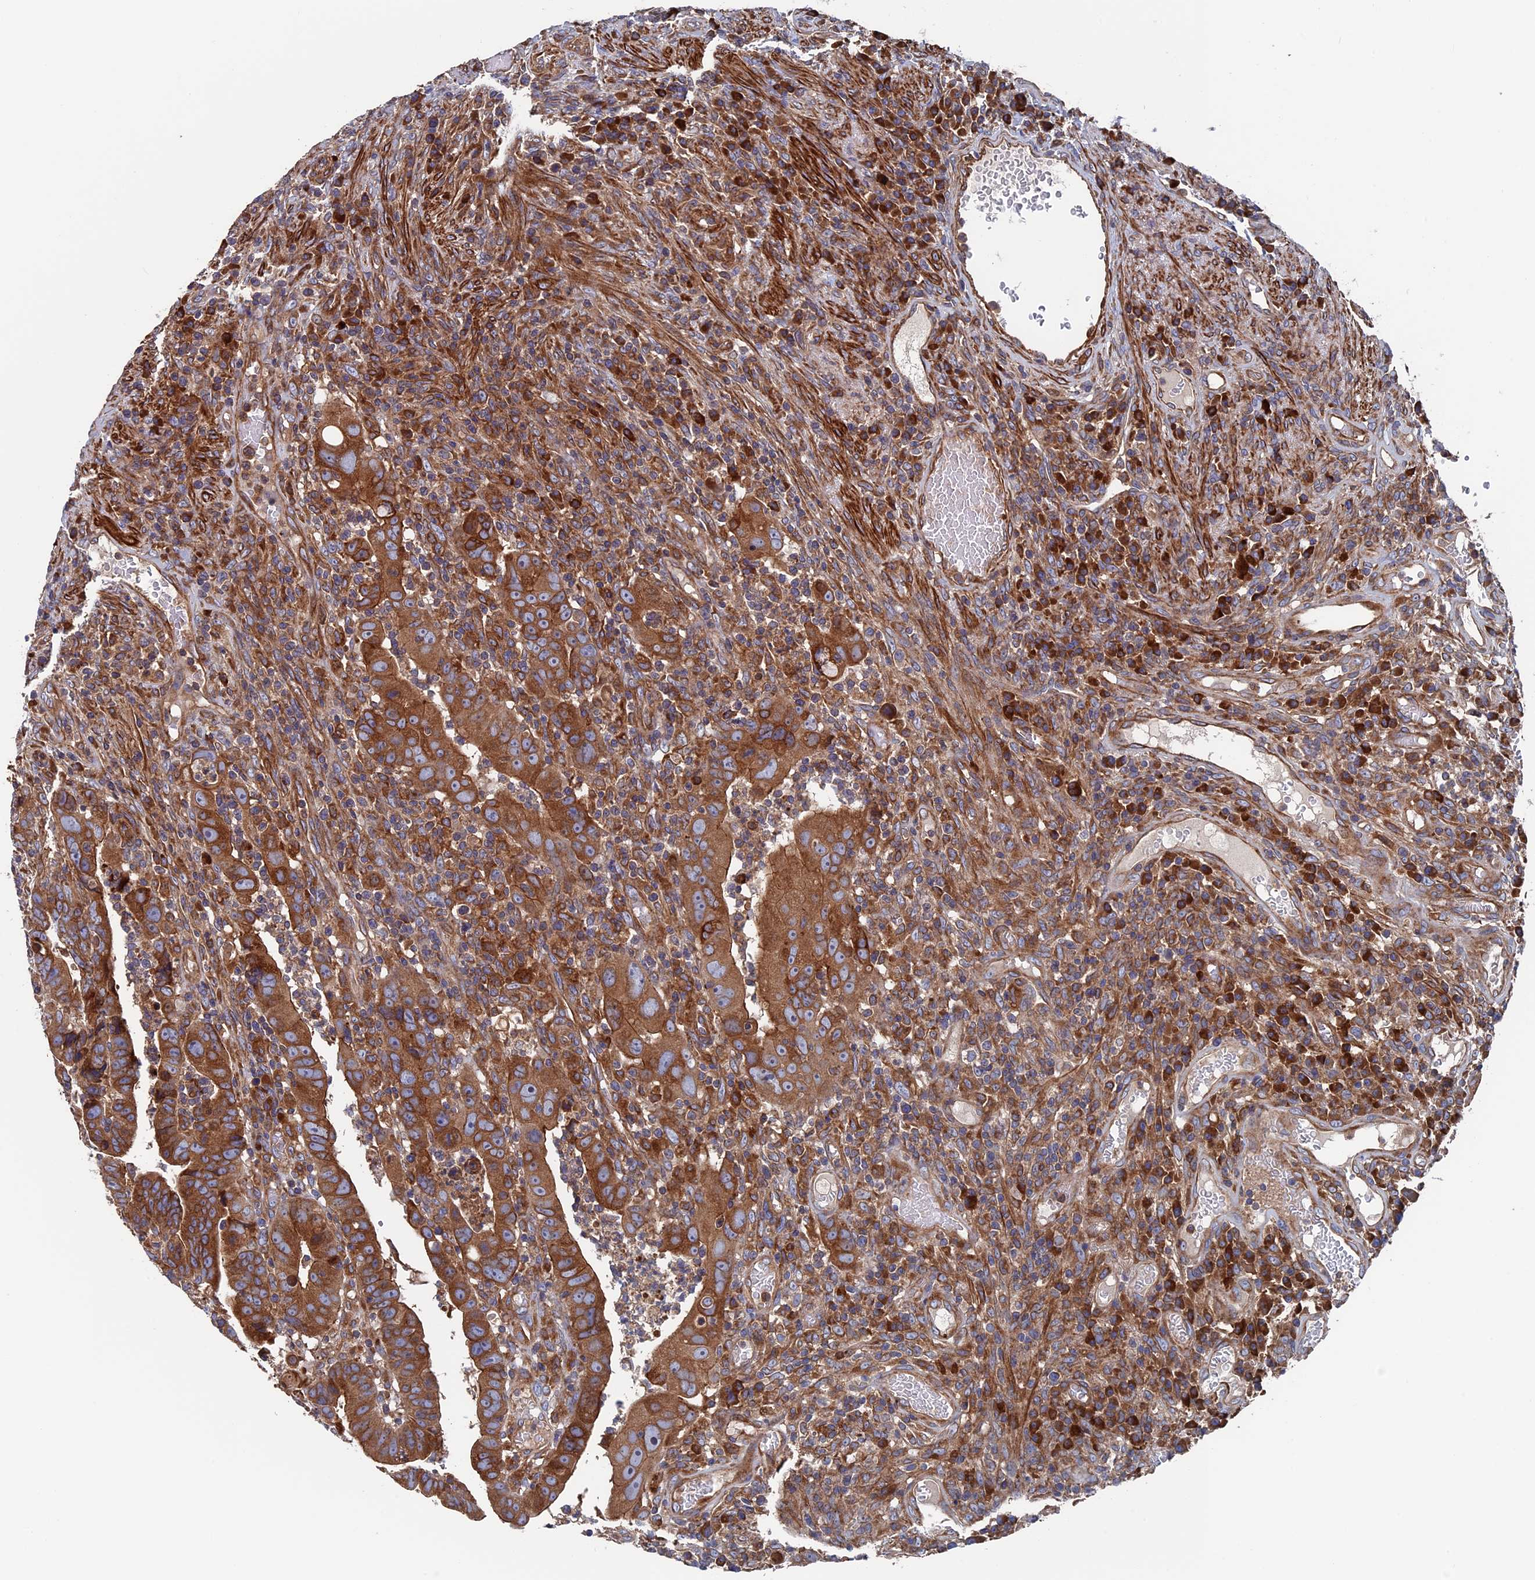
{"staining": {"intensity": "strong", "quantity": ">75%", "location": "cytoplasmic/membranous"}, "tissue": "colorectal cancer", "cell_type": "Tumor cells", "image_type": "cancer", "snomed": [{"axis": "morphology", "description": "Normal tissue, NOS"}, {"axis": "morphology", "description": "Adenocarcinoma, NOS"}, {"axis": "topography", "description": "Rectum"}], "caption": "The image displays staining of colorectal cancer (adenocarcinoma), revealing strong cytoplasmic/membranous protein staining (brown color) within tumor cells.", "gene": "DNAJC3", "patient": {"sex": "female", "age": 65}}